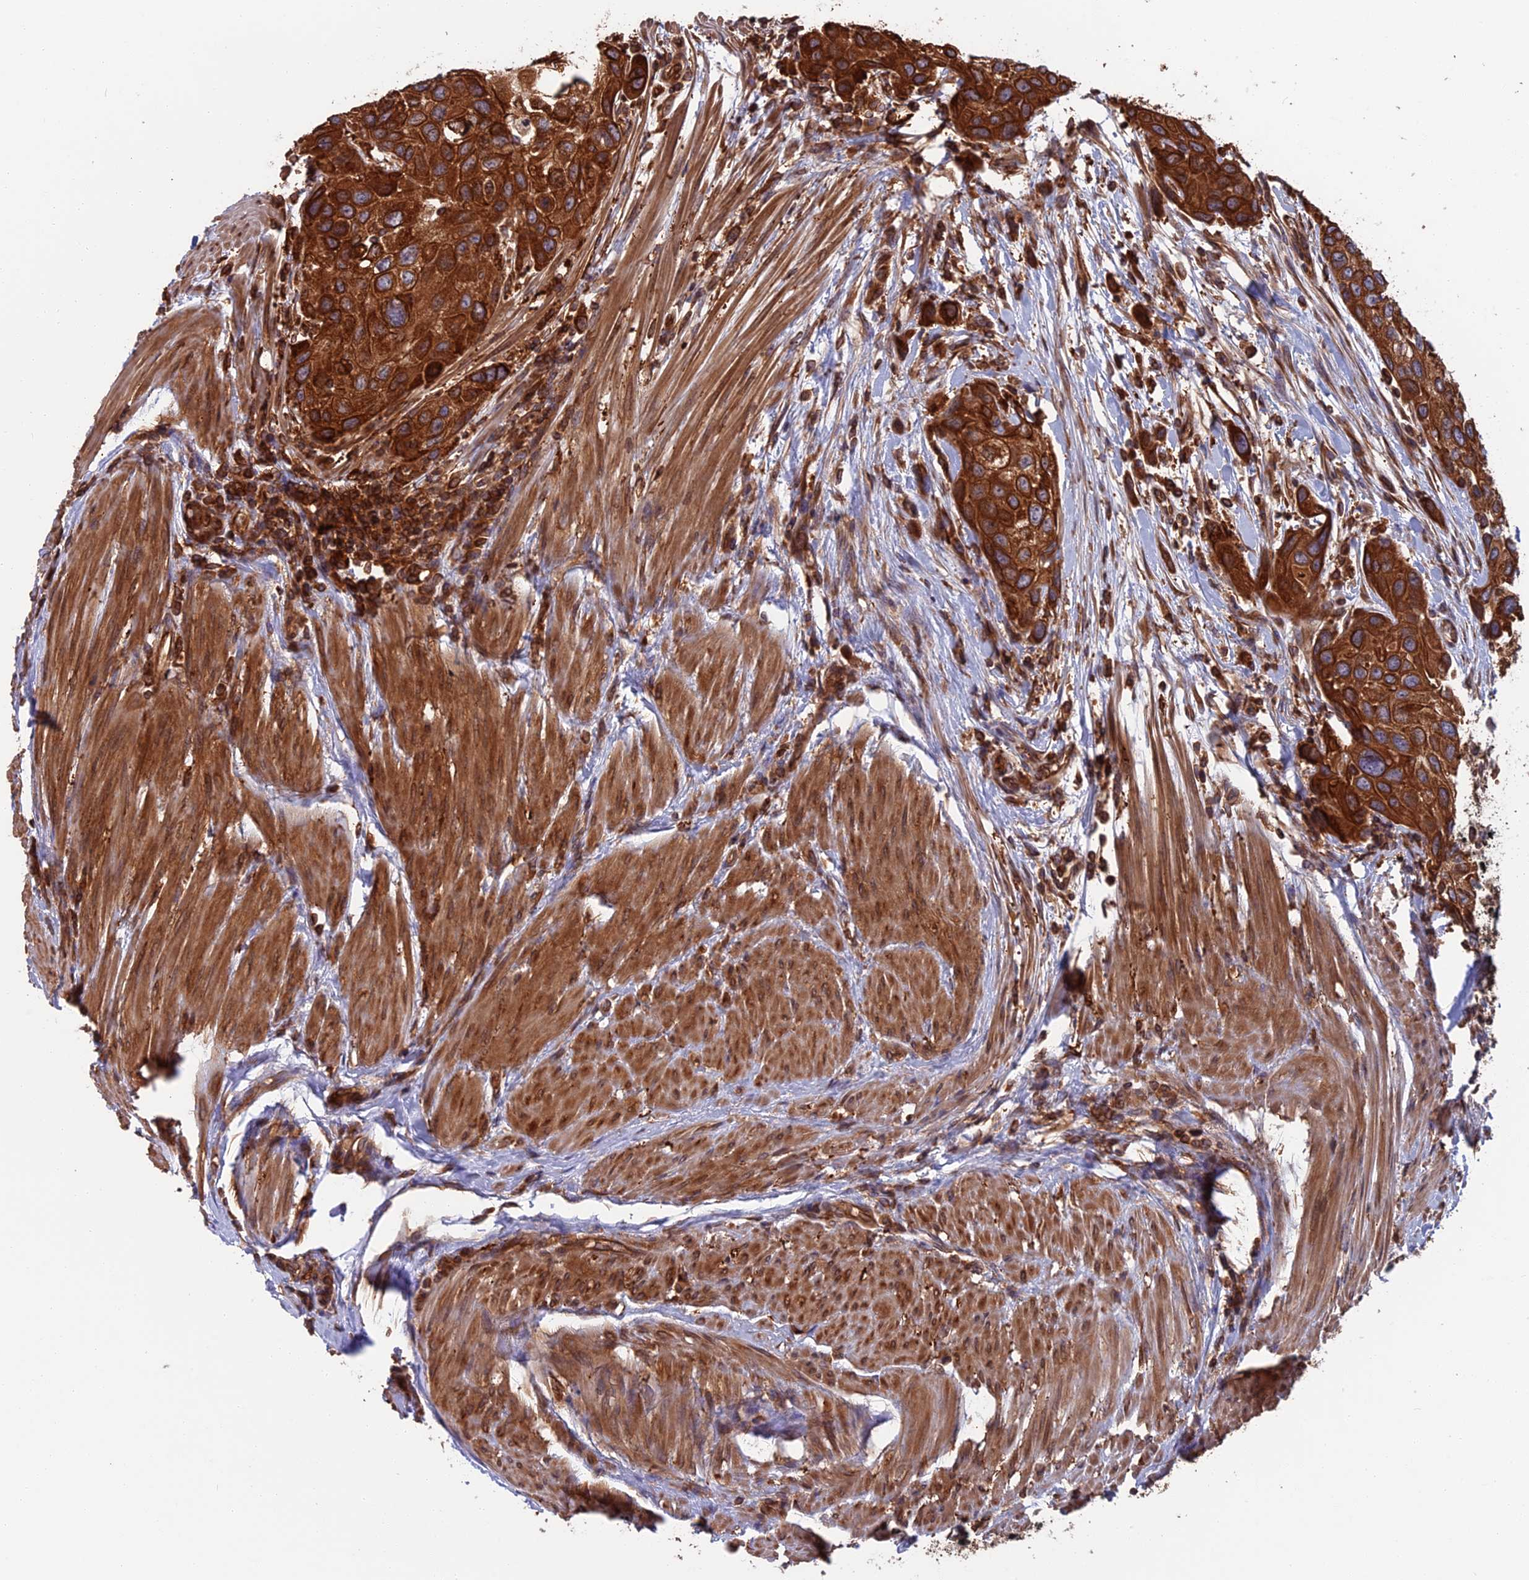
{"staining": {"intensity": "strong", "quantity": ">75%", "location": "cytoplasmic/membranous"}, "tissue": "urothelial cancer", "cell_type": "Tumor cells", "image_type": "cancer", "snomed": [{"axis": "morphology", "description": "Normal tissue, NOS"}, {"axis": "morphology", "description": "Urothelial carcinoma, High grade"}, {"axis": "topography", "description": "Vascular tissue"}, {"axis": "topography", "description": "Urinary bladder"}], "caption": "Protein analysis of high-grade urothelial carcinoma tissue exhibits strong cytoplasmic/membranous staining in approximately >75% of tumor cells.", "gene": "WDR1", "patient": {"sex": "female", "age": 56}}